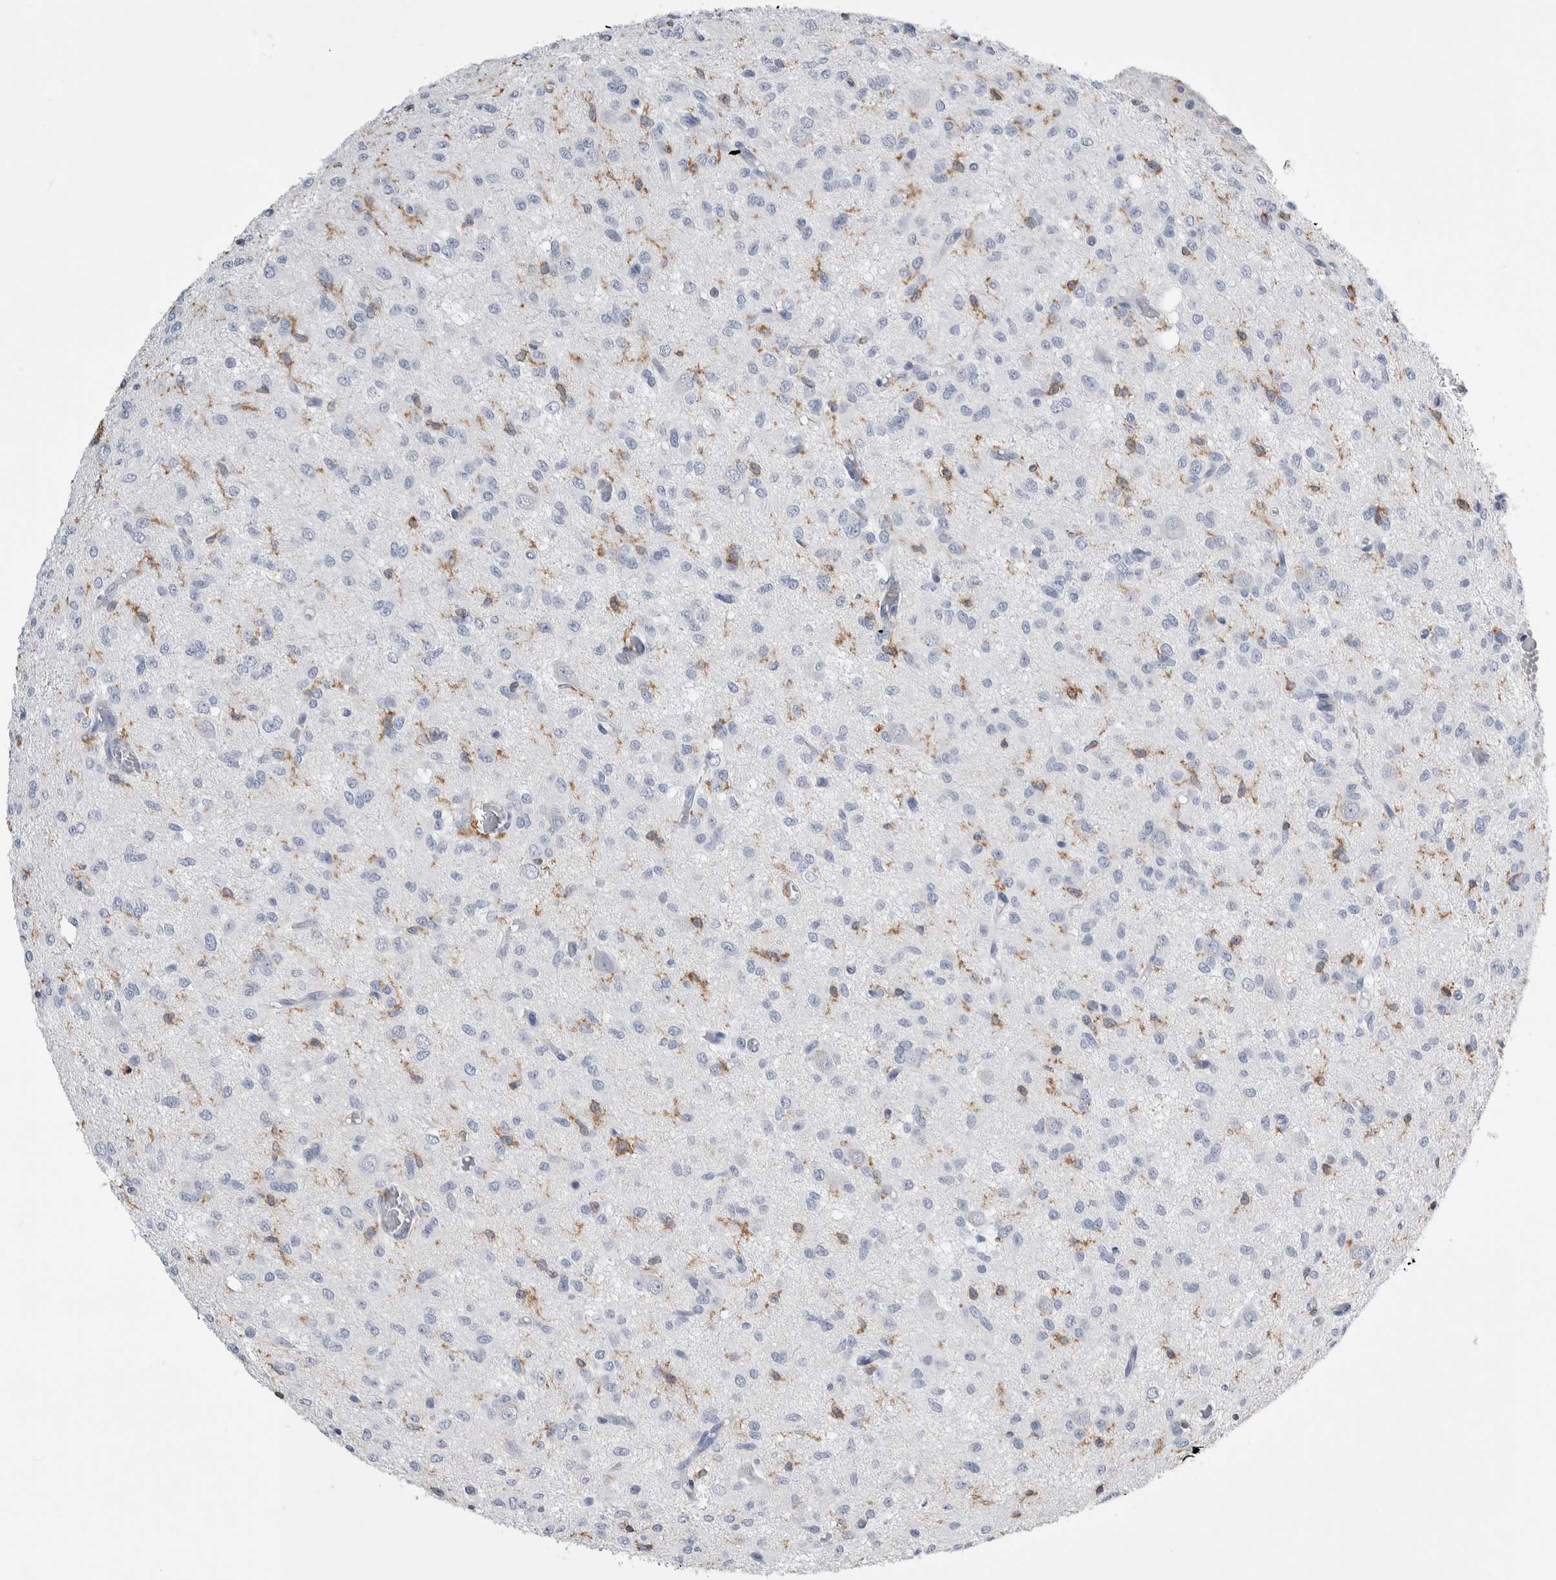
{"staining": {"intensity": "negative", "quantity": "none", "location": "none"}, "tissue": "glioma", "cell_type": "Tumor cells", "image_type": "cancer", "snomed": [{"axis": "morphology", "description": "Glioma, malignant, High grade"}, {"axis": "topography", "description": "Brain"}], "caption": "High magnification brightfield microscopy of glioma stained with DAB (3,3'-diaminobenzidine) (brown) and counterstained with hematoxylin (blue): tumor cells show no significant positivity.", "gene": "SKAP2", "patient": {"sex": "female", "age": 59}}